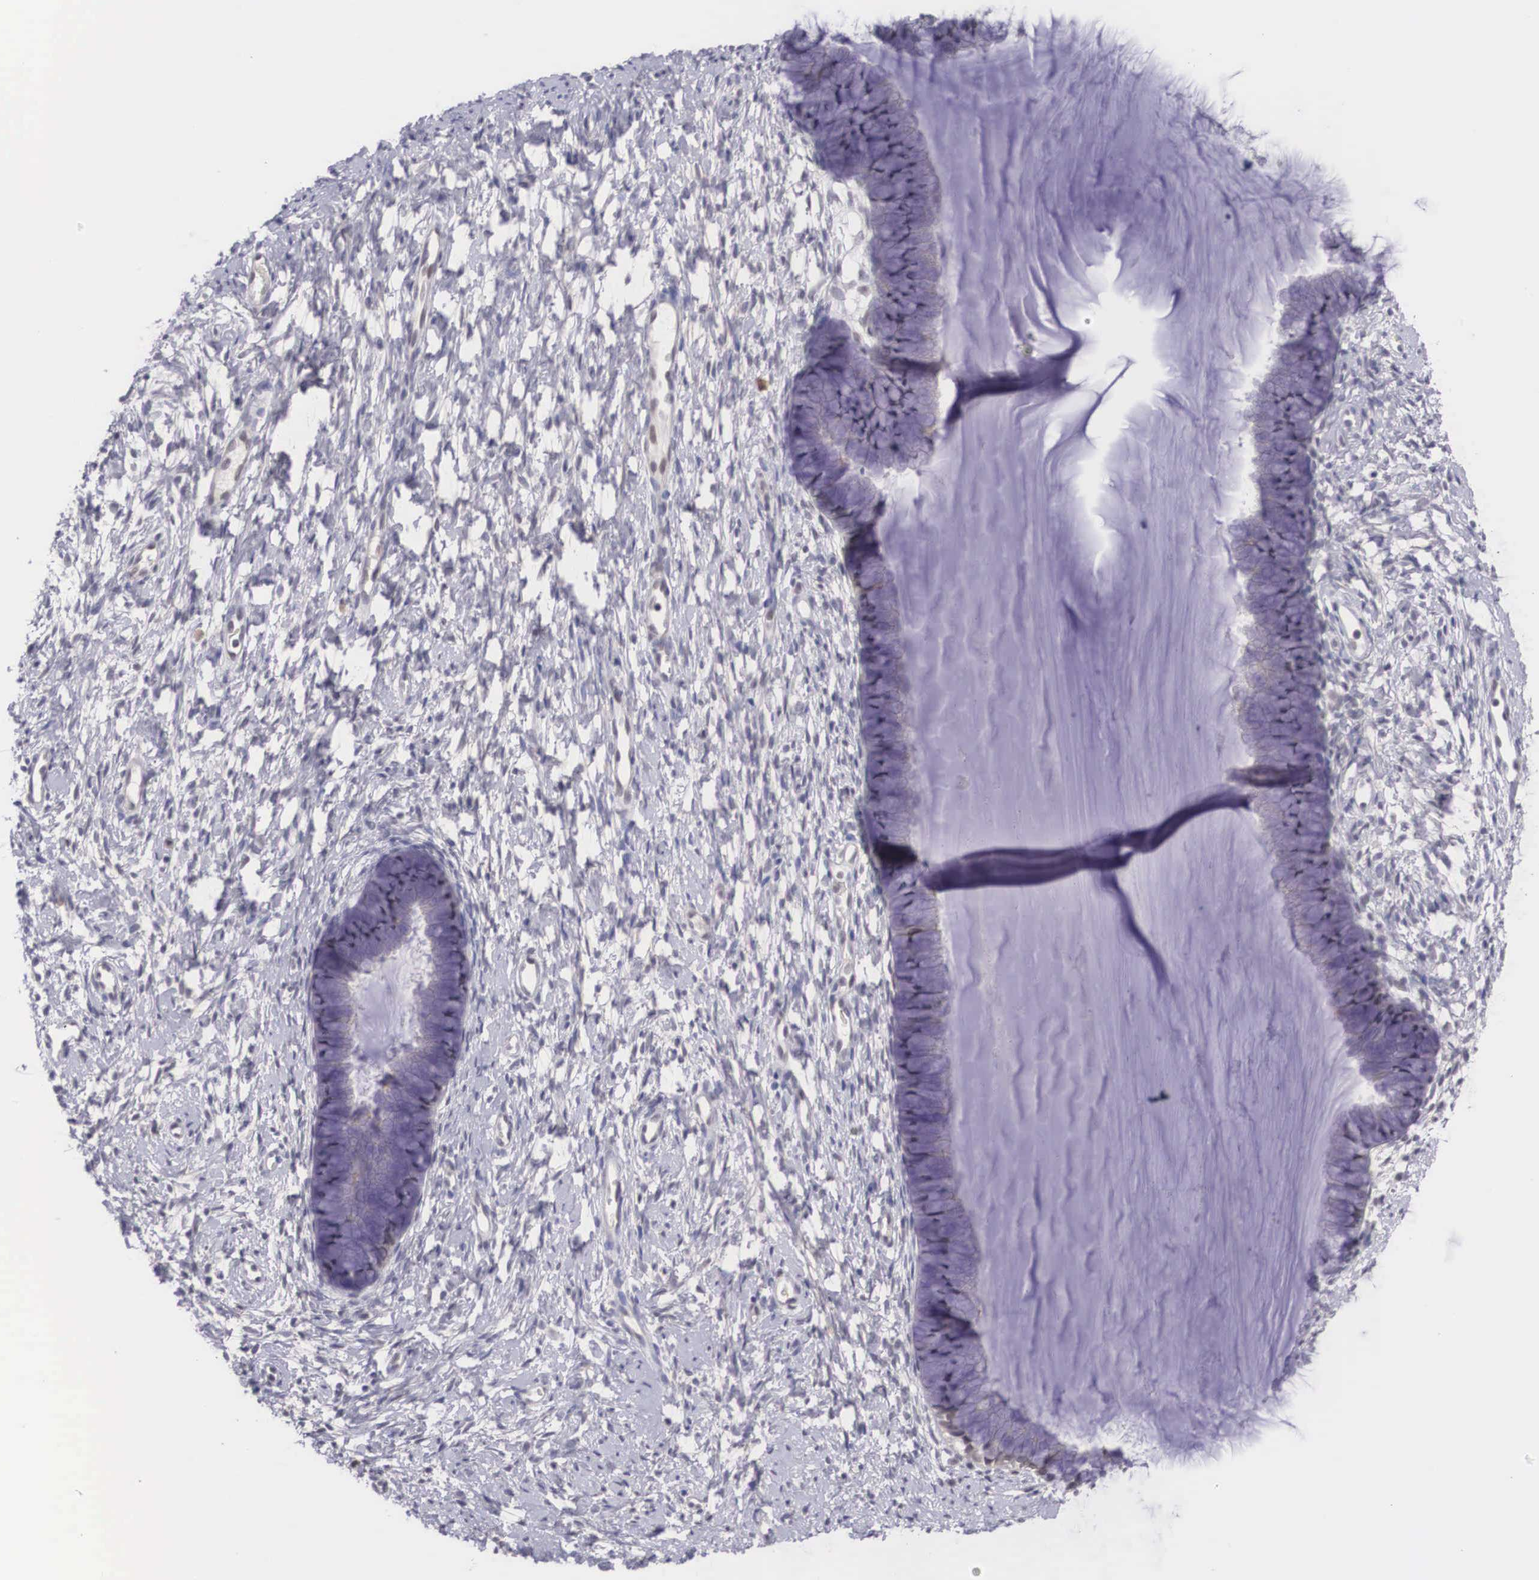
{"staining": {"intensity": "weak", "quantity": "<25%", "location": "nuclear"}, "tissue": "cervix", "cell_type": "Glandular cells", "image_type": "normal", "snomed": [{"axis": "morphology", "description": "Normal tissue, NOS"}, {"axis": "topography", "description": "Cervix"}], "caption": "This photomicrograph is of normal cervix stained with immunohistochemistry to label a protein in brown with the nuclei are counter-stained blue. There is no expression in glandular cells. (DAB (3,3'-diaminobenzidine) immunohistochemistry (IHC) with hematoxylin counter stain).", "gene": "NINL", "patient": {"sex": "female", "age": 82}}